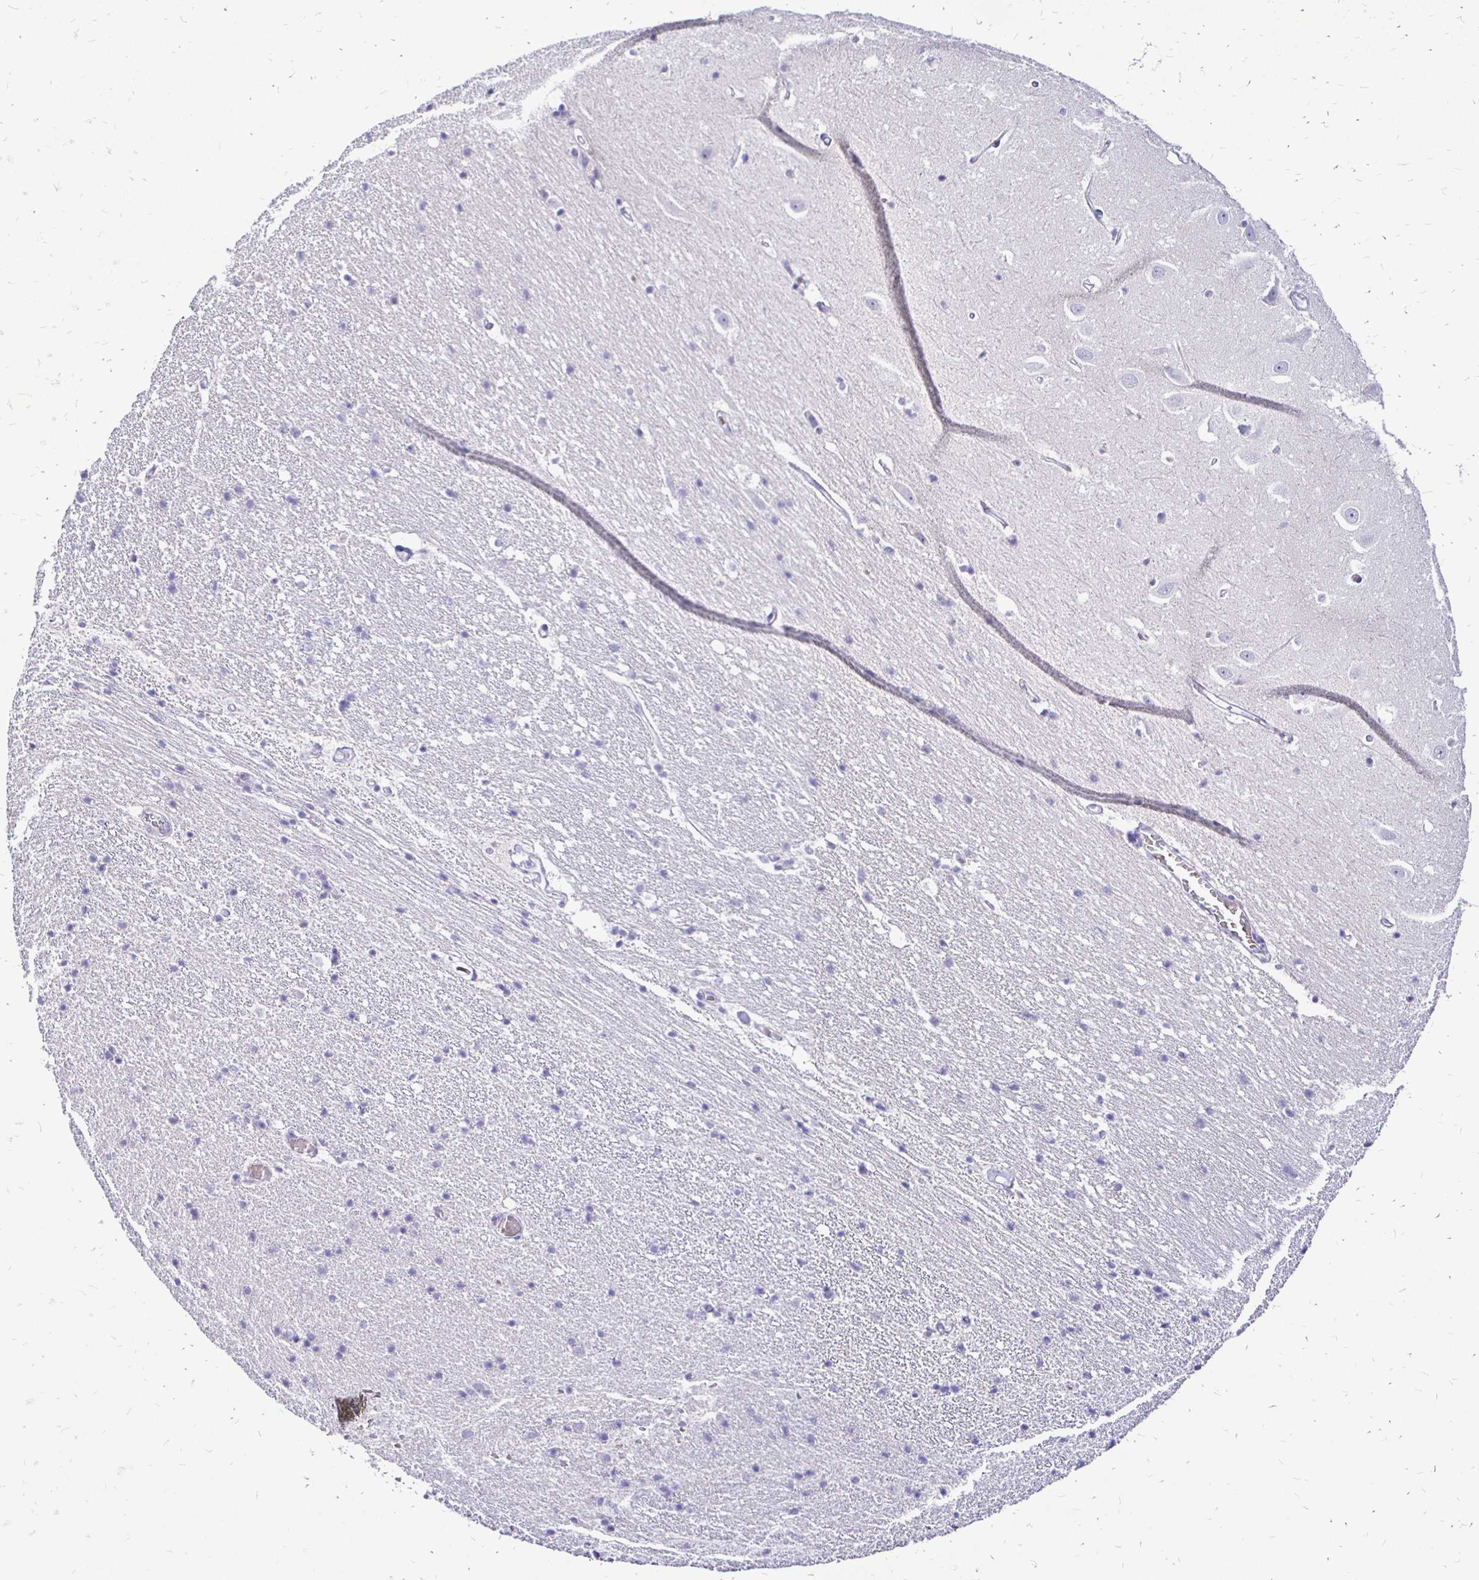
{"staining": {"intensity": "negative", "quantity": "none", "location": "none"}, "tissue": "hippocampus", "cell_type": "Glial cells", "image_type": "normal", "snomed": [{"axis": "morphology", "description": "Normal tissue, NOS"}, {"axis": "topography", "description": "Hippocampus"}], "caption": "Immunohistochemistry image of unremarkable hippocampus: human hippocampus stained with DAB (3,3'-diaminobenzidine) displays no significant protein expression in glial cells. Nuclei are stained in blue.", "gene": "IRGC", "patient": {"sex": "male", "age": 63}}